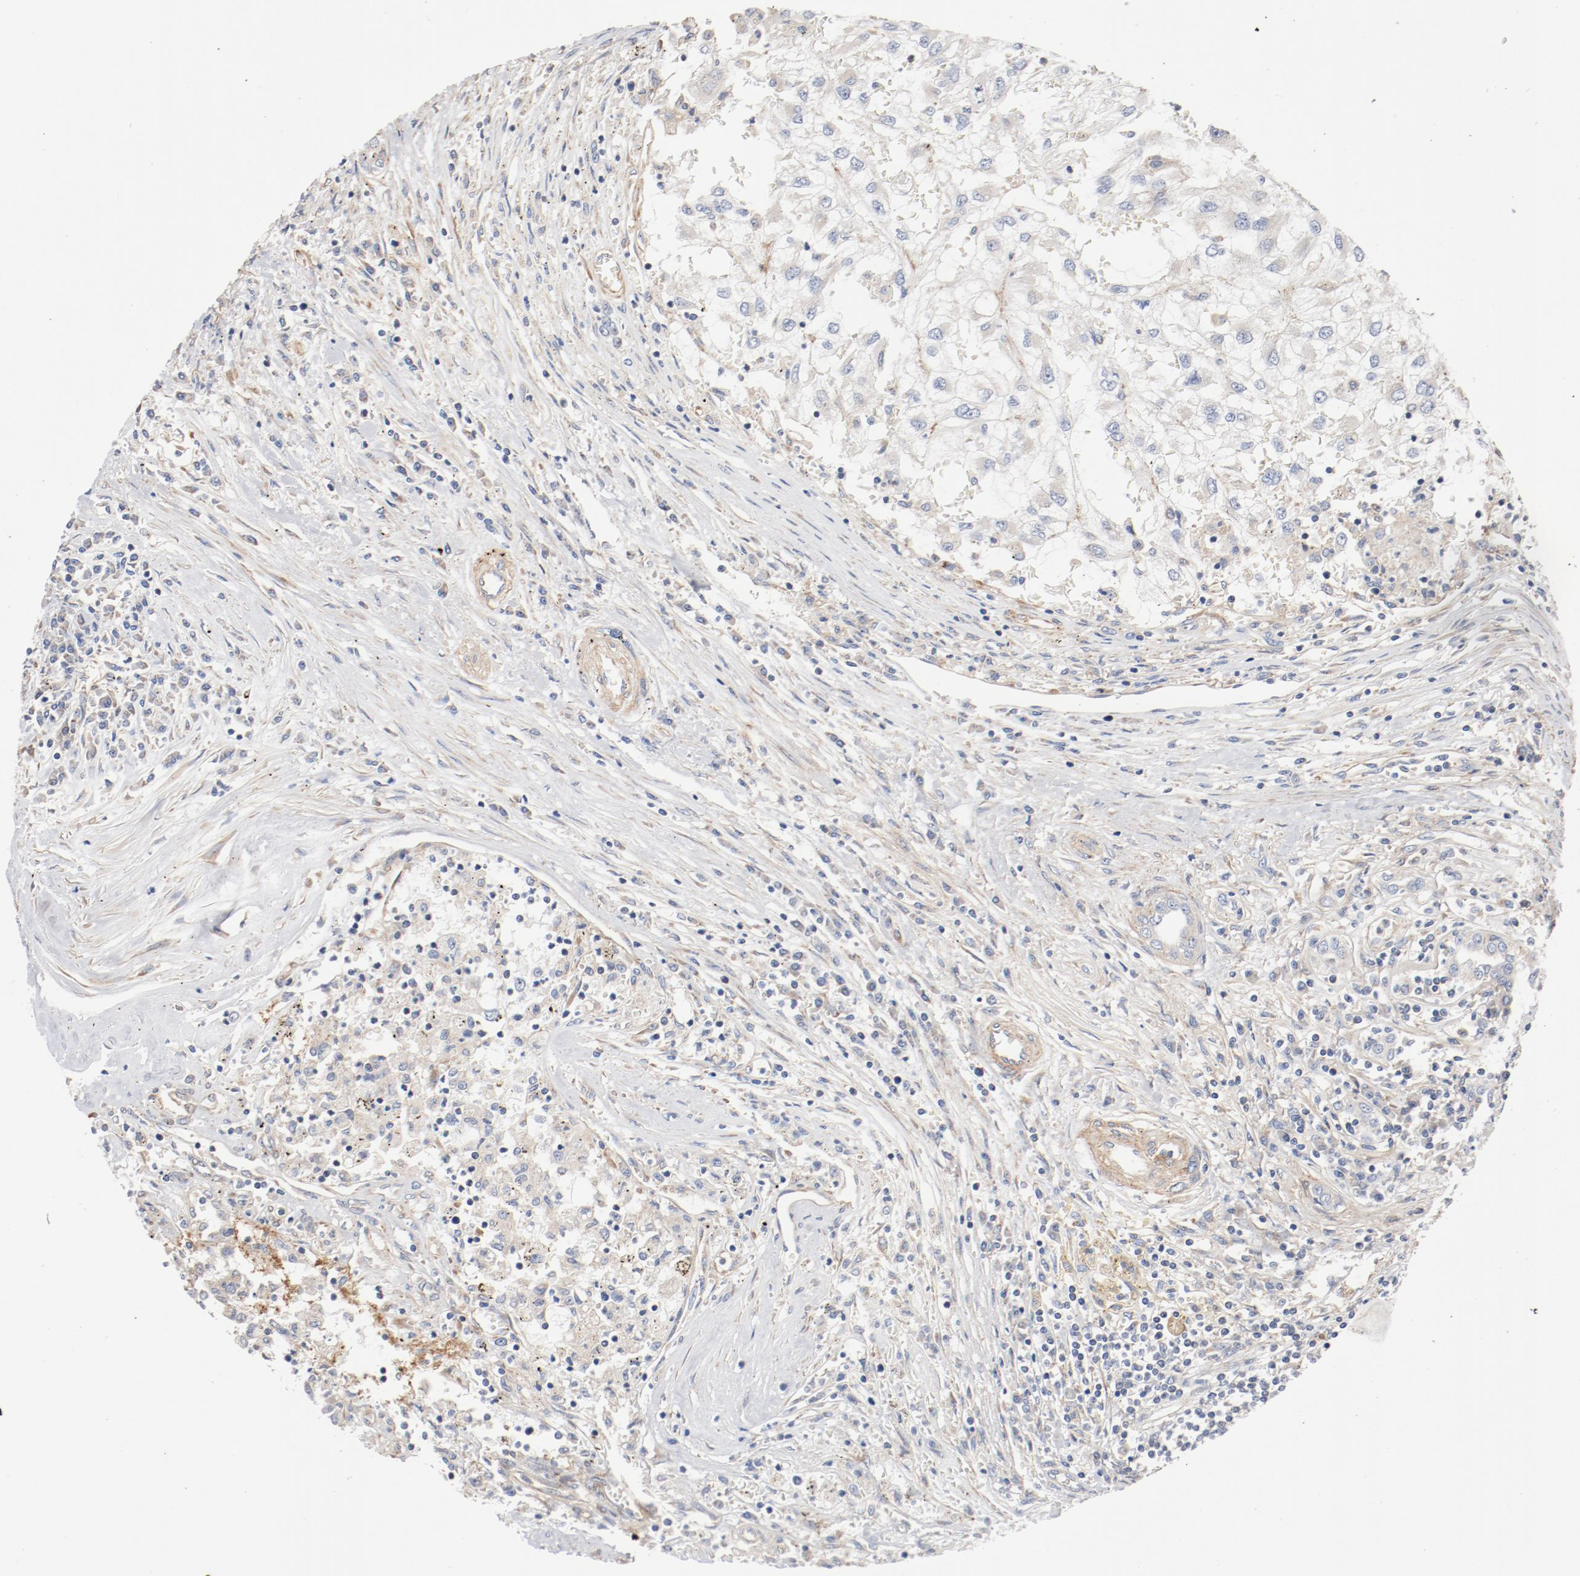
{"staining": {"intensity": "negative", "quantity": "none", "location": "none"}, "tissue": "renal cancer", "cell_type": "Tumor cells", "image_type": "cancer", "snomed": [{"axis": "morphology", "description": "Normal tissue, NOS"}, {"axis": "morphology", "description": "Adenocarcinoma, NOS"}, {"axis": "topography", "description": "Kidney"}], "caption": "There is no significant staining in tumor cells of adenocarcinoma (renal).", "gene": "ILK", "patient": {"sex": "male", "age": 71}}